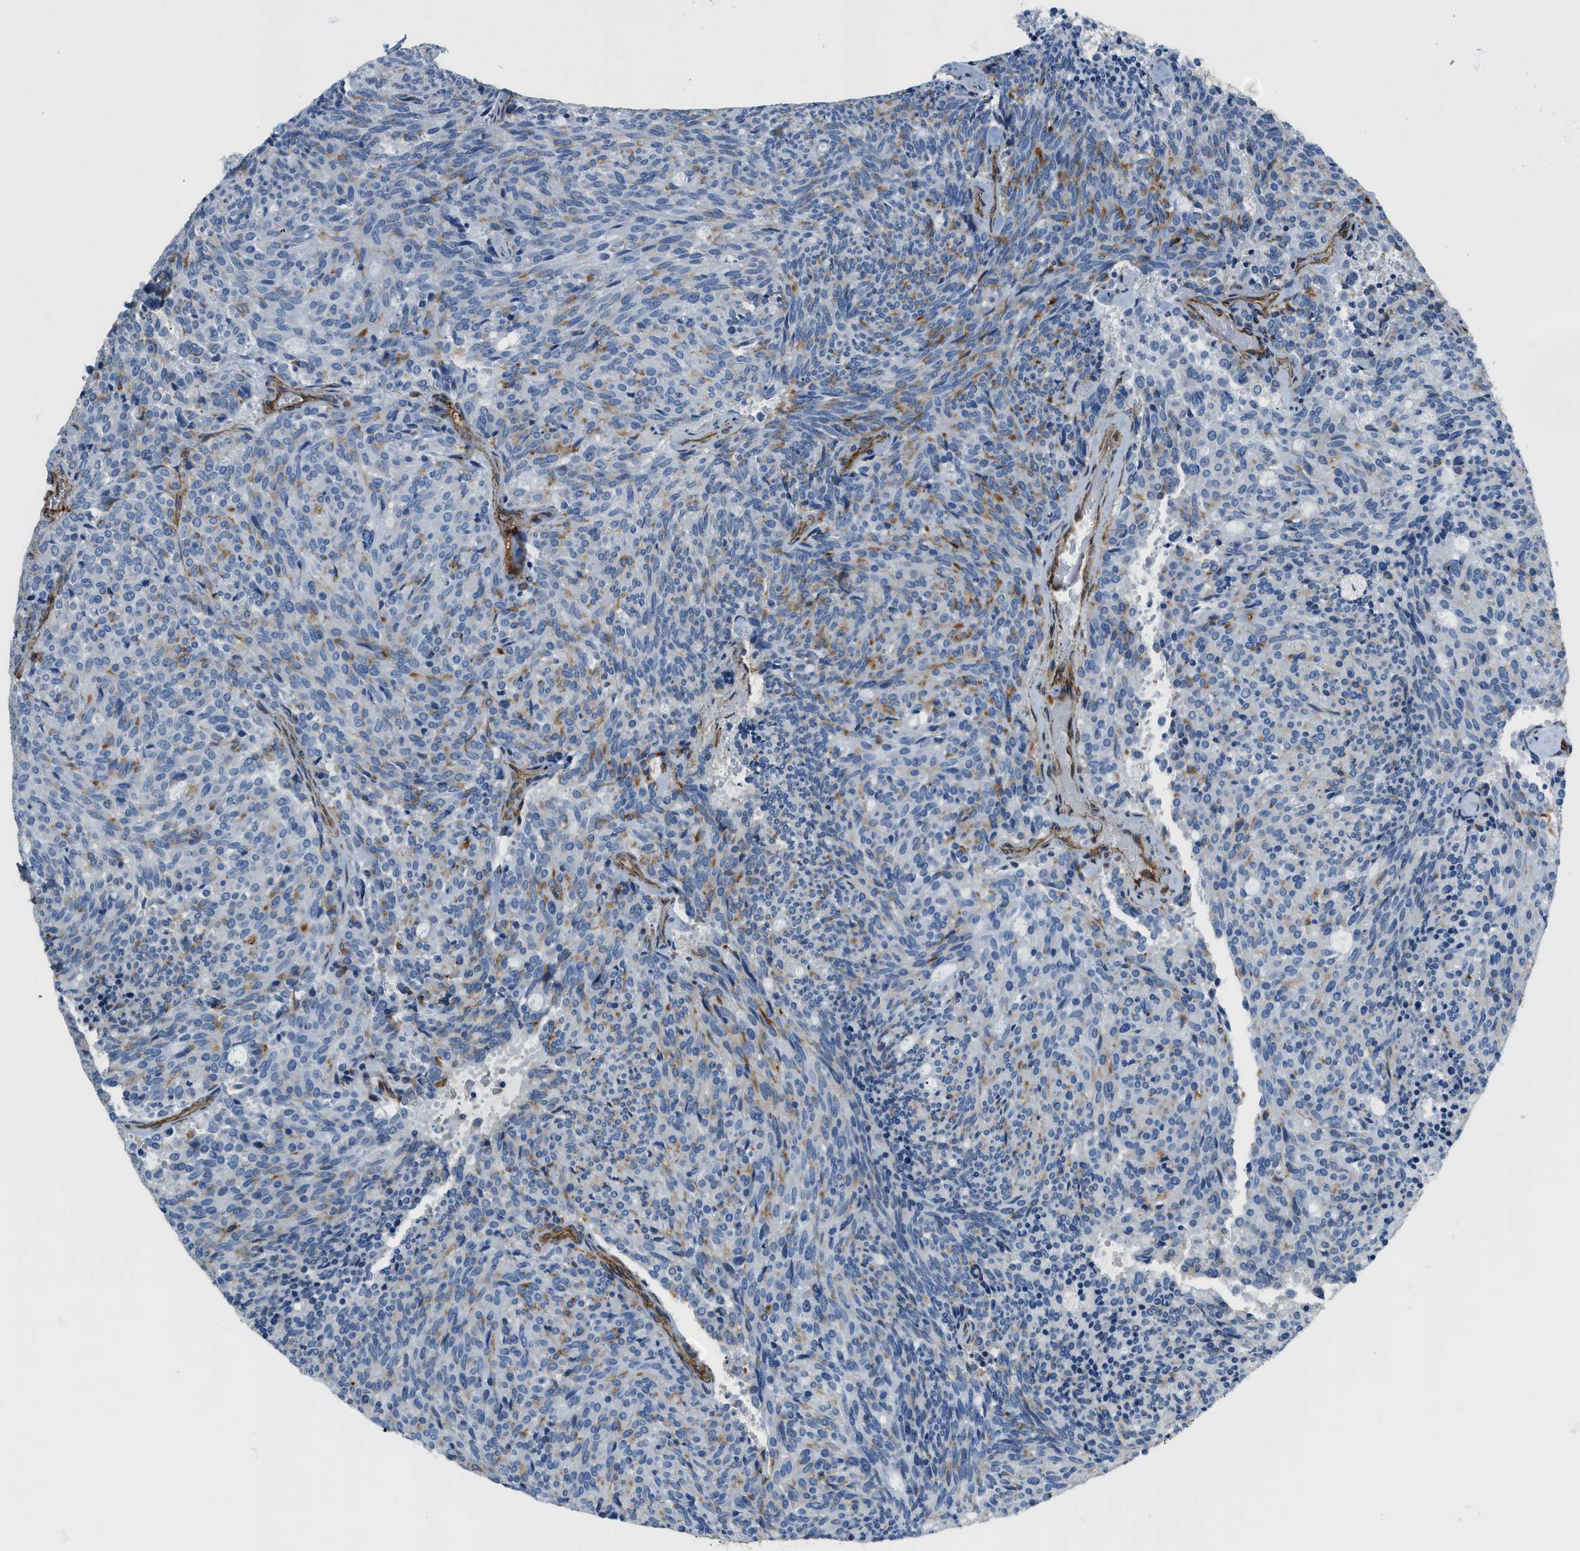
{"staining": {"intensity": "moderate", "quantity": "<25%", "location": "cytoplasmic/membranous"}, "tissue": "carcinoid", "cell_type": "Tumor cells", "image_type": "cancer", "snomed": [{"axis": "morphology", "description": "Carcinoid, malignant, NOS"}, {"axis": "topography", "description": "Pancreas"}], "caption": "Tumor cells exhibit moderate cytoplasmic/membranous positivity in approximately <25% of cells in carcinoid.", "gene": "TMEM43", "patient": {"sex": "female", "age": 54}}